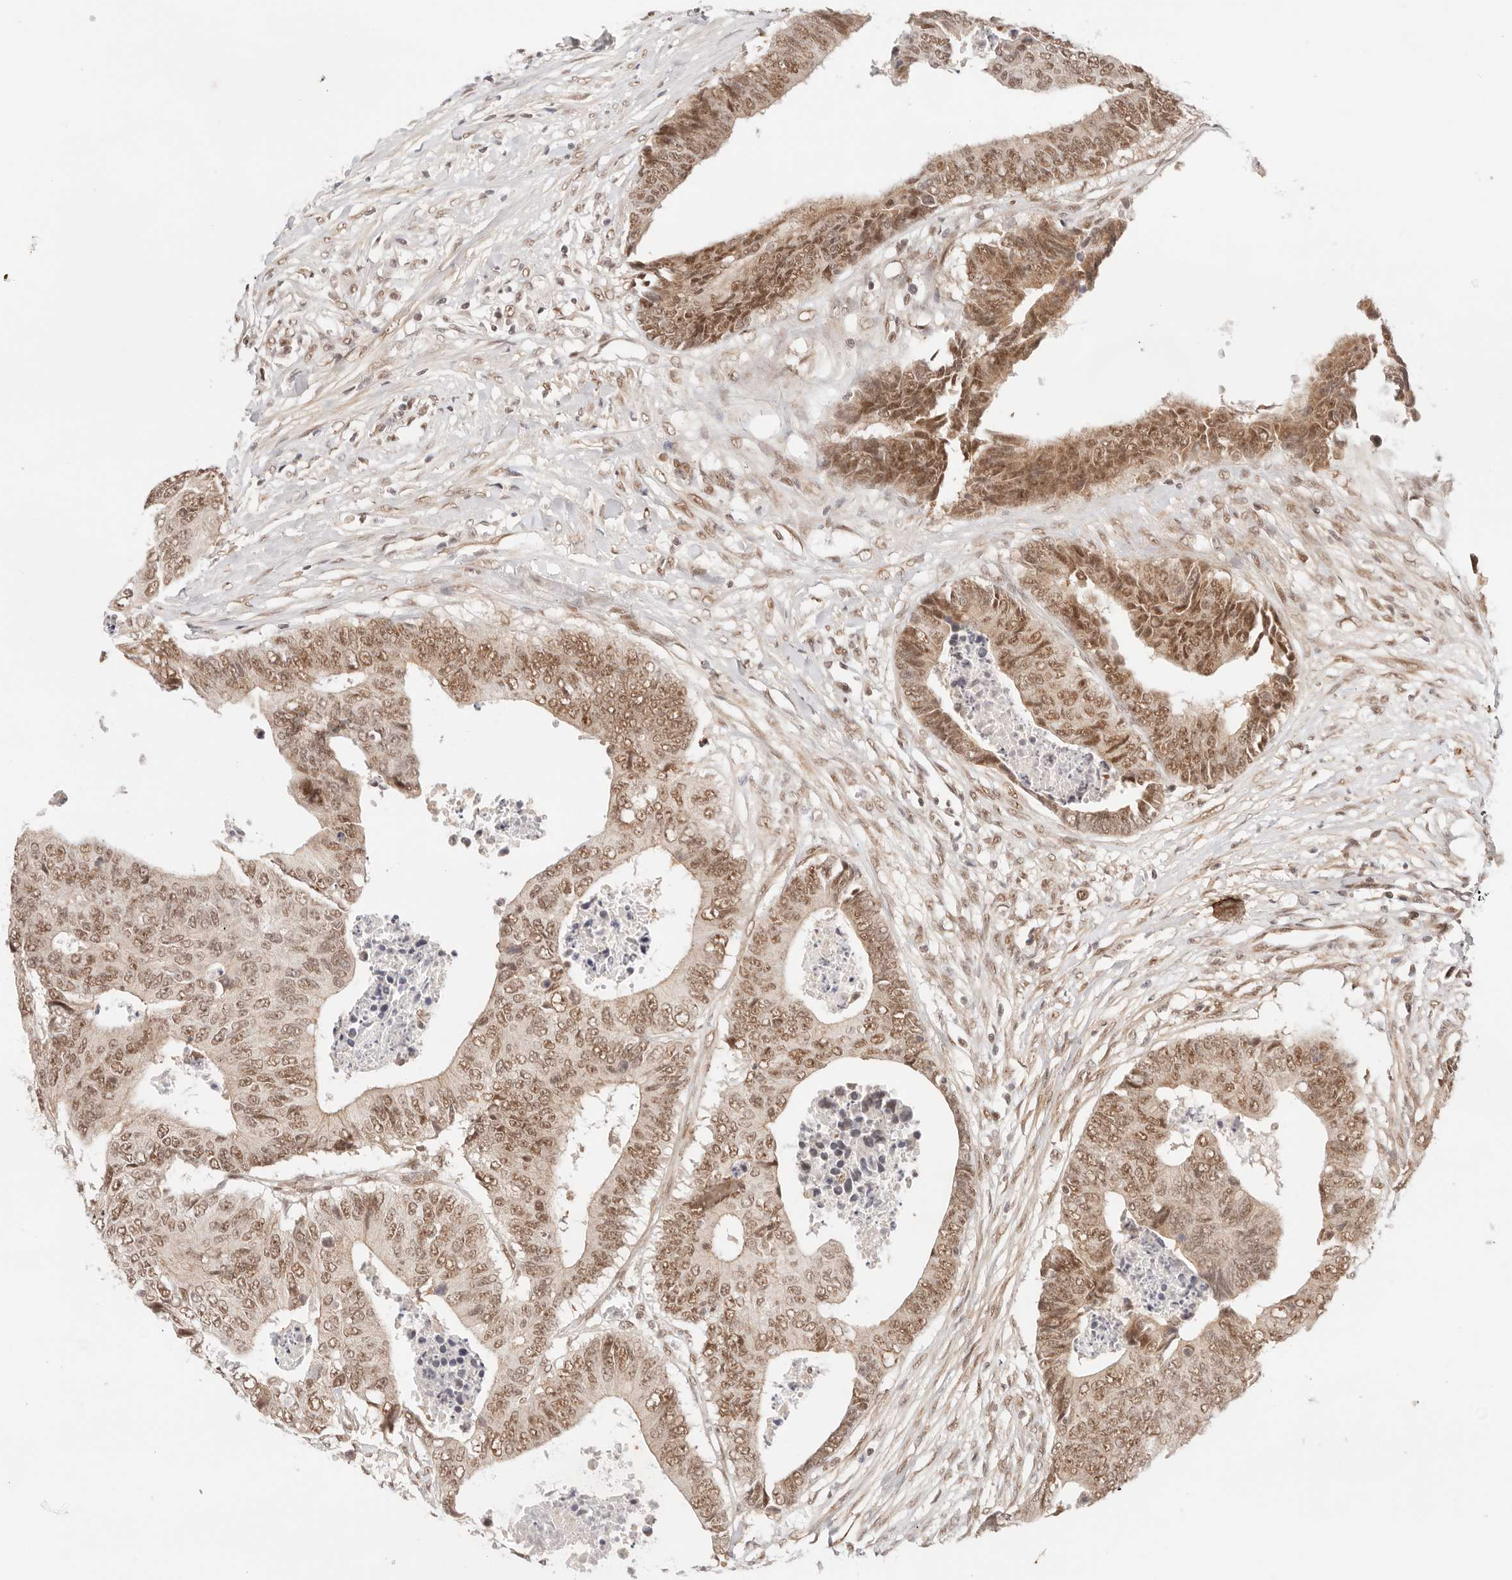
{"staining": {"intensity": "moderate", "quantity": ">75%", "location": "nuclear"}, "tissue": "colorectal cancer", "cell_type": "Tumor cells", "image_type": "cancer", "snomed": [{"axis": "morphology", "description": "Adenocarcinoma, NOS"}, {"axis": "topography", "description": "Rectum"}], "caption": "Brown immunohistochemical staining in adenocarcinoma (colorectal) exhibits moderate nuclear positivity in about >75% of tumor cells.", "gene": "GTF2E2", "patient": {"sex": "male", "age": 84}}